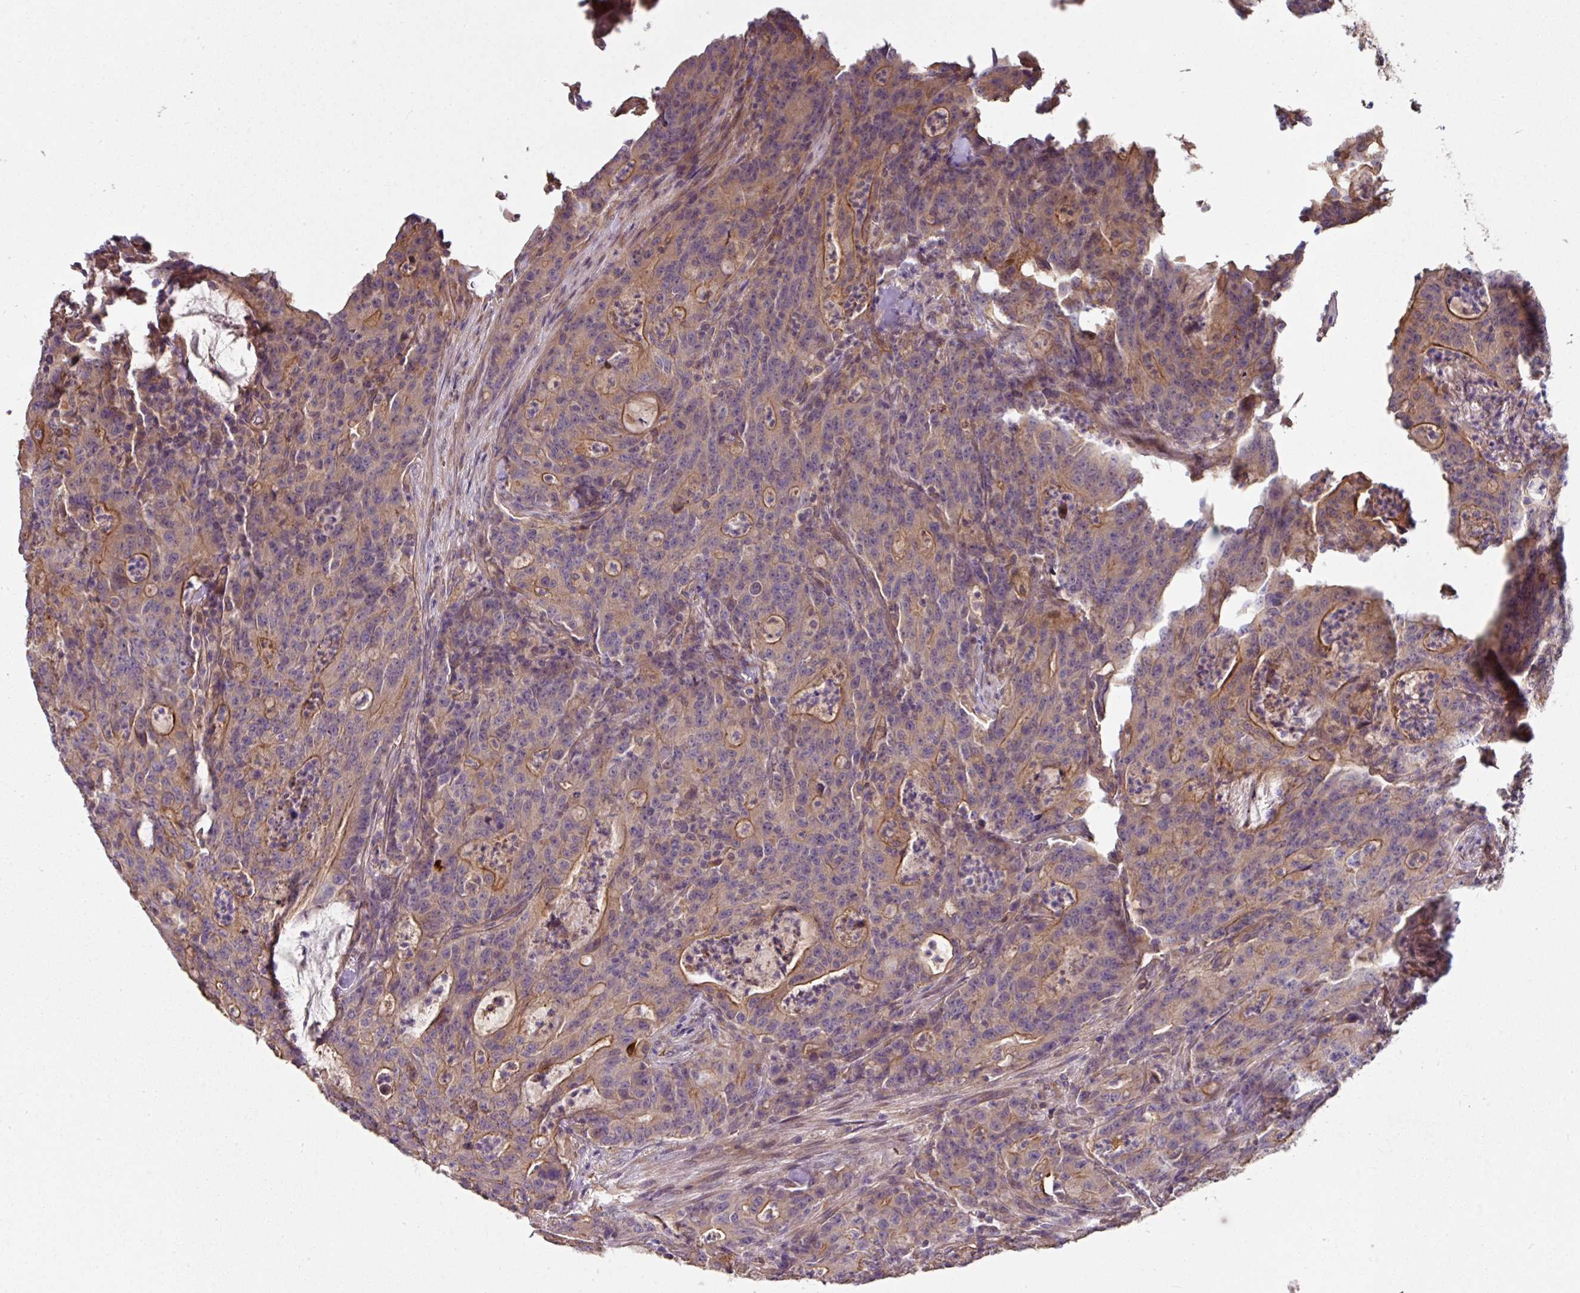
{"staining": {"intensity": "moderate", "quantity": "<25%", "location": "cytoplasmic/membranous"}, "tissue": "colorectal cancer", "cell_type": "Tumor cells", "image_type": "cancer", "snomed": [{"axis": "morphology", "description": "Adenocarcinoma, NOS"}, {"axis": "topography", "description": "Colon"}], "caption": "Approximately <25% of tumor cells in human adenocarcinoma (colorectal) demonstrate moderate cytoplasmic/membranous protein positivity as visualized by brown immunohistochemical staining.", "gene": "C4orf48", "patient": {"sex": "male", "age": 83}}